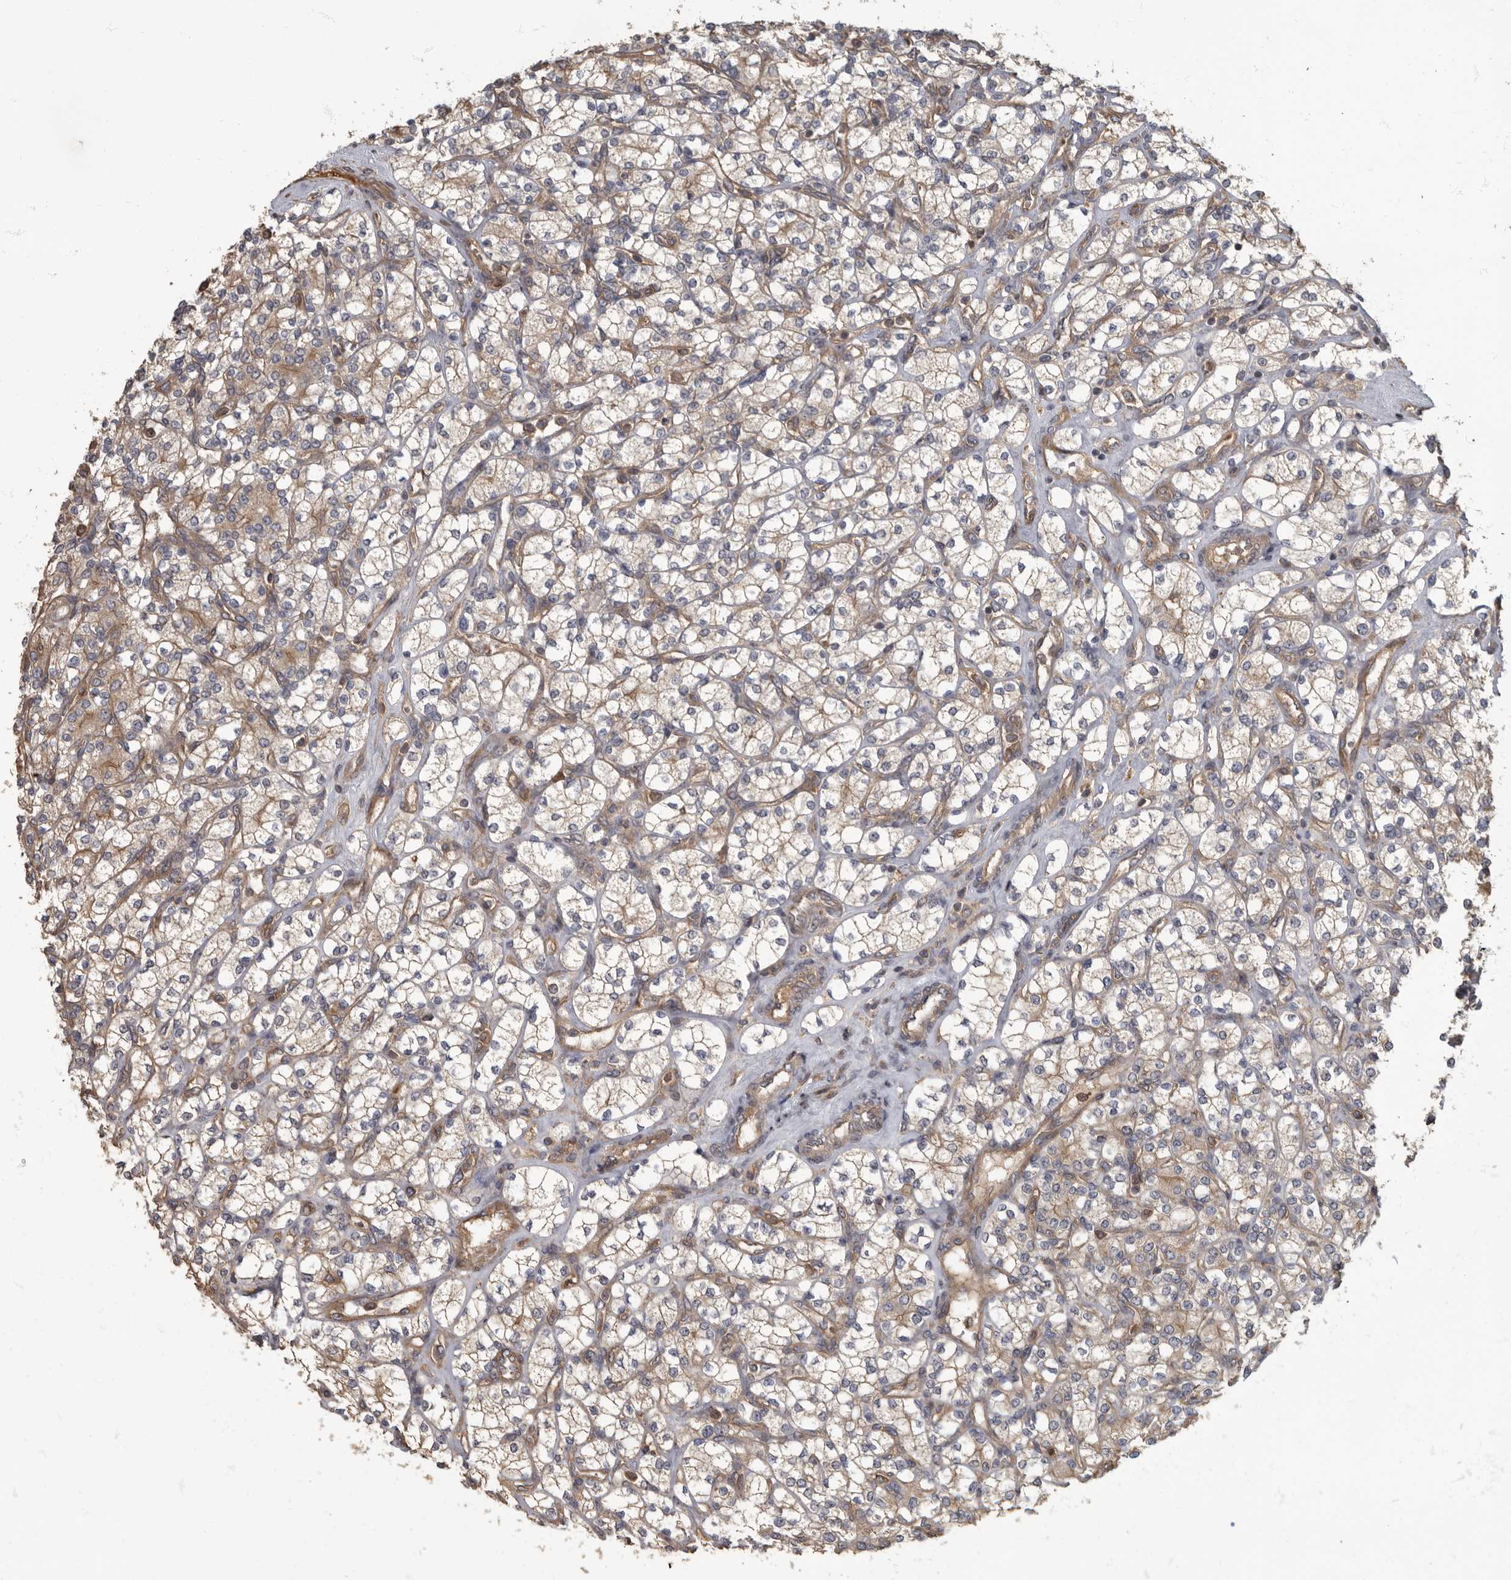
{"staining": {"intensity": "weak", "quantity": "25%-75%", "location": "cytoplasmic/membranous"}, "tissue": "renal cancer", "cell_type": "Tumor cells", "image_type": "cancer", "snomed": [{"axis": "morphology", "description": "Adenocarcinoma, NOS"}, {"axis": "topography", "description": "Kidney"}], "caption": "This is an image of immunohistochemistry staining of renal adenocarcinoma, which shows weak staining in the cytoplasmic/membranous of tumor cells.", "gene": "DAAM1", "patient": {"sex": "male", "age": 77}}